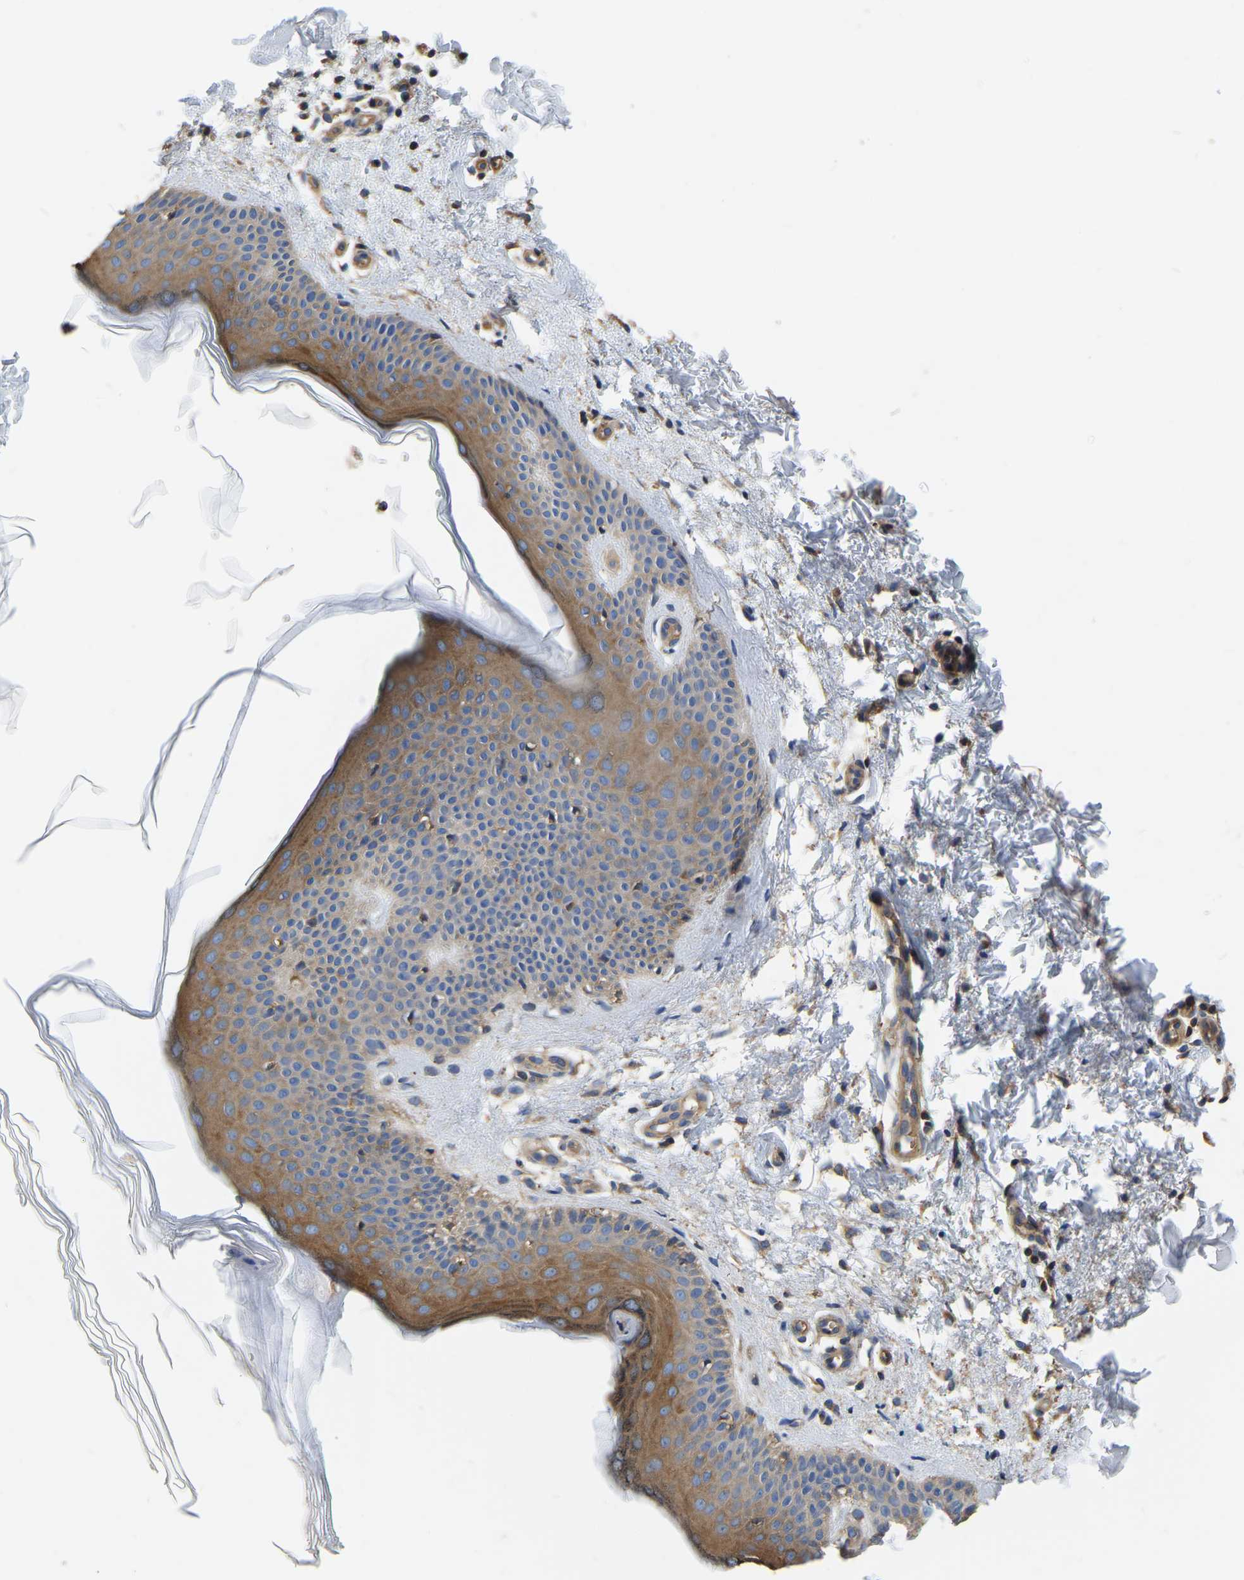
{"staining": {"intensity": "moderate", "quantity": ">75%", "location": "cytoplasmic/membranous"}, "tissue": "skin", "cell_type": "Fibroblasts", "image_type": "normal", "snomed": [{"axis": "morphology", "description": "Normal tissue, NOS"}, {"axis": "morphology", "description": "Malignant melanoma, NOS"}, {"axis": "topography", "description": "Skin"}], "caption": "The immunohistochemical stain shows moderate cytoplasmic/membranous expression in fibroblasts of normal skin. (Brightfield microscopy of DAB IHC at high magnification).", "gene": "GARS1", "patient": {"sex": "male", "age": 83}}